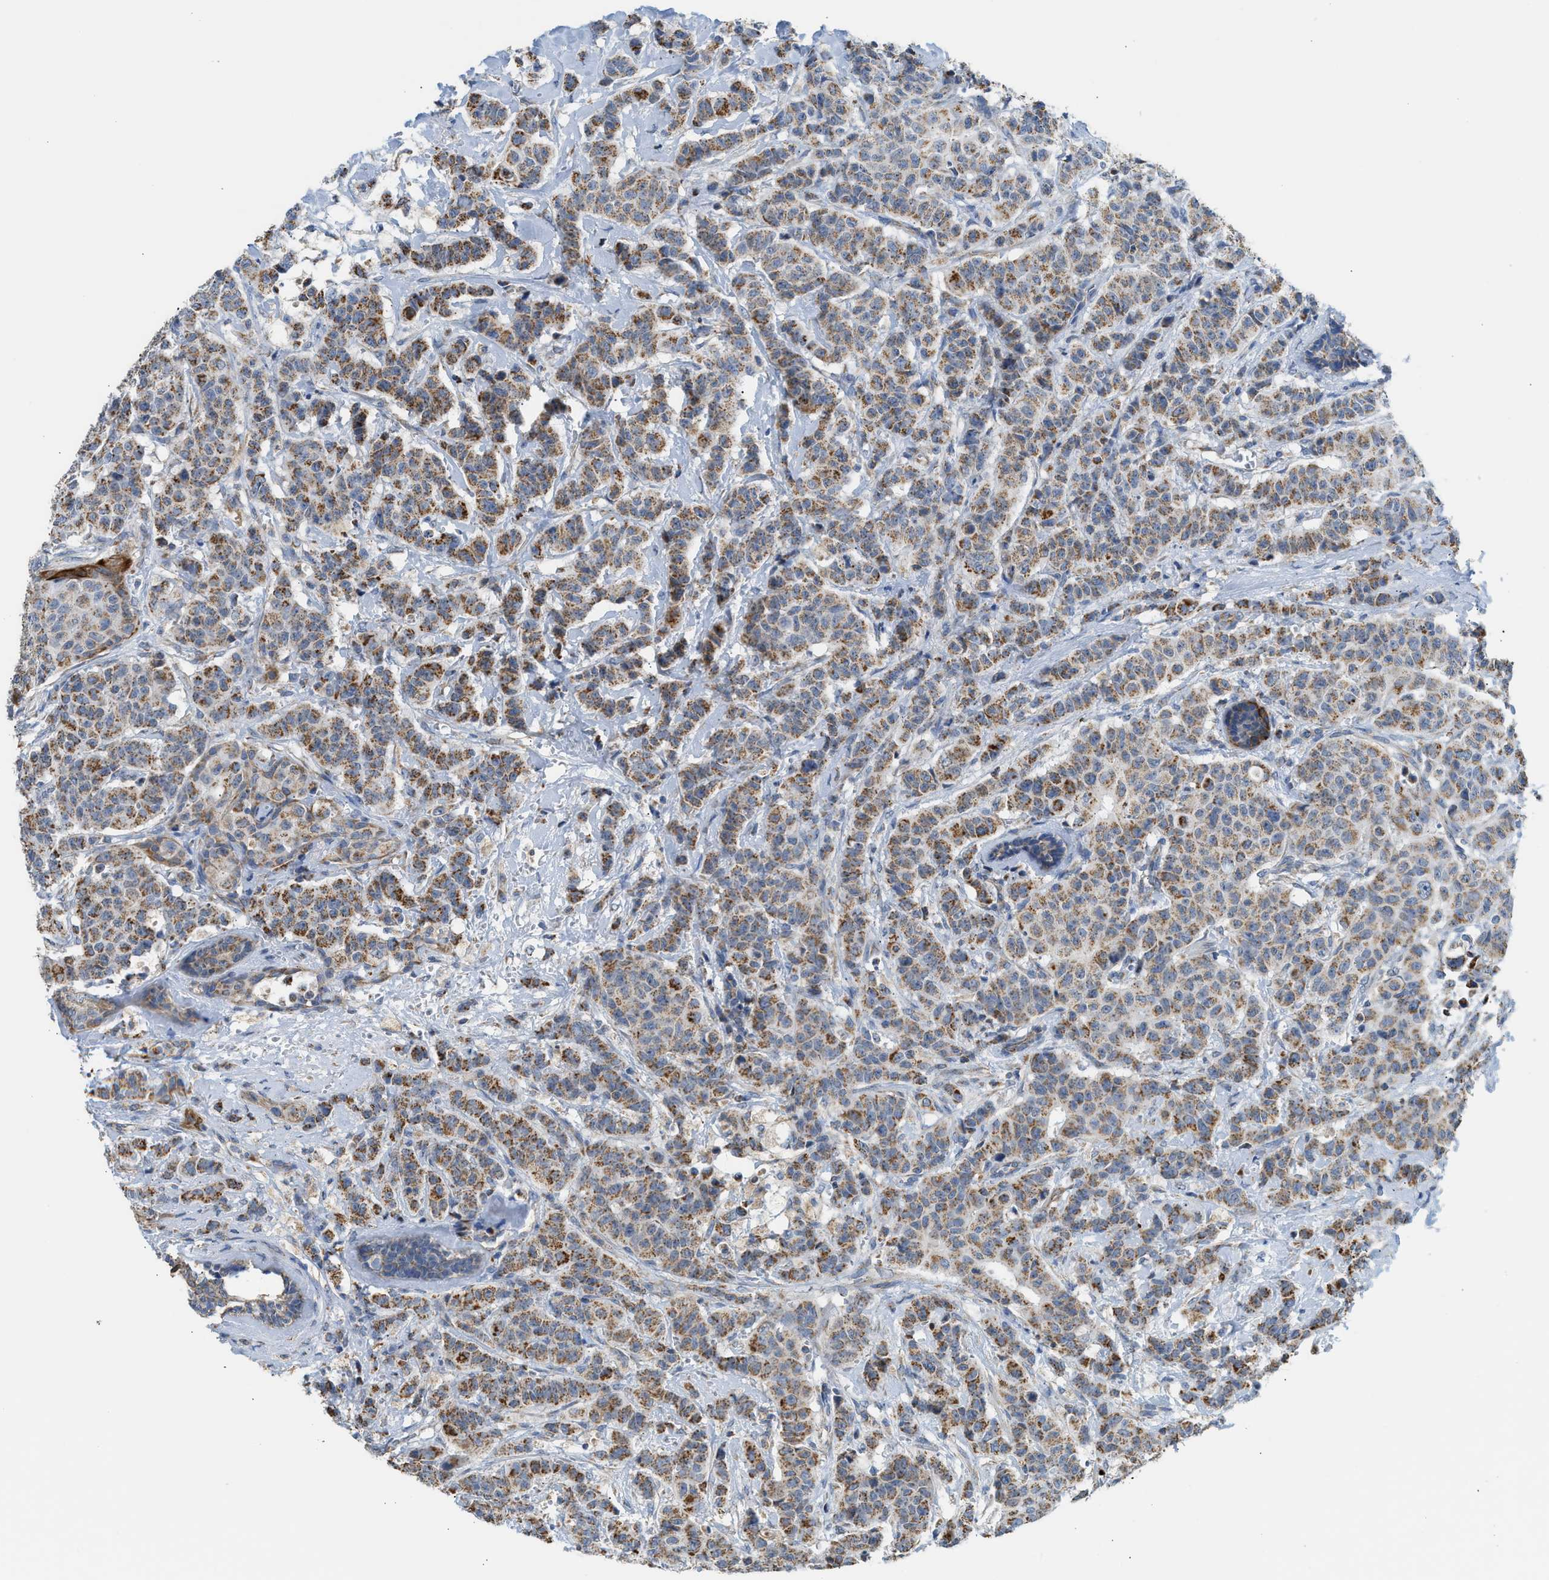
{"staining": {"intensity": "moderate", "quantity": ">75%", "location": "cytoplasmic/membranous"}, "tissue": "breast cancer", "cell_type": "Tumor cells", "image_type": "cancer", "snomed": [{"axis": "morphology", "description": "Normal tissue, NOS"}, {"axis": "morphology", "description": "Duct carcinoma"}, {"axis": "topography", "description": "Breast"}], "caption": "Immunohistochemical staining of human breast cancer (invasive ductal carcinoma) displays medium levels of moderate cytoplasmic/membranous protein positivity in approximately >75% of tumor cells.", "gene": "GOT2", "patient": {"sex": "female", "age": 40}}